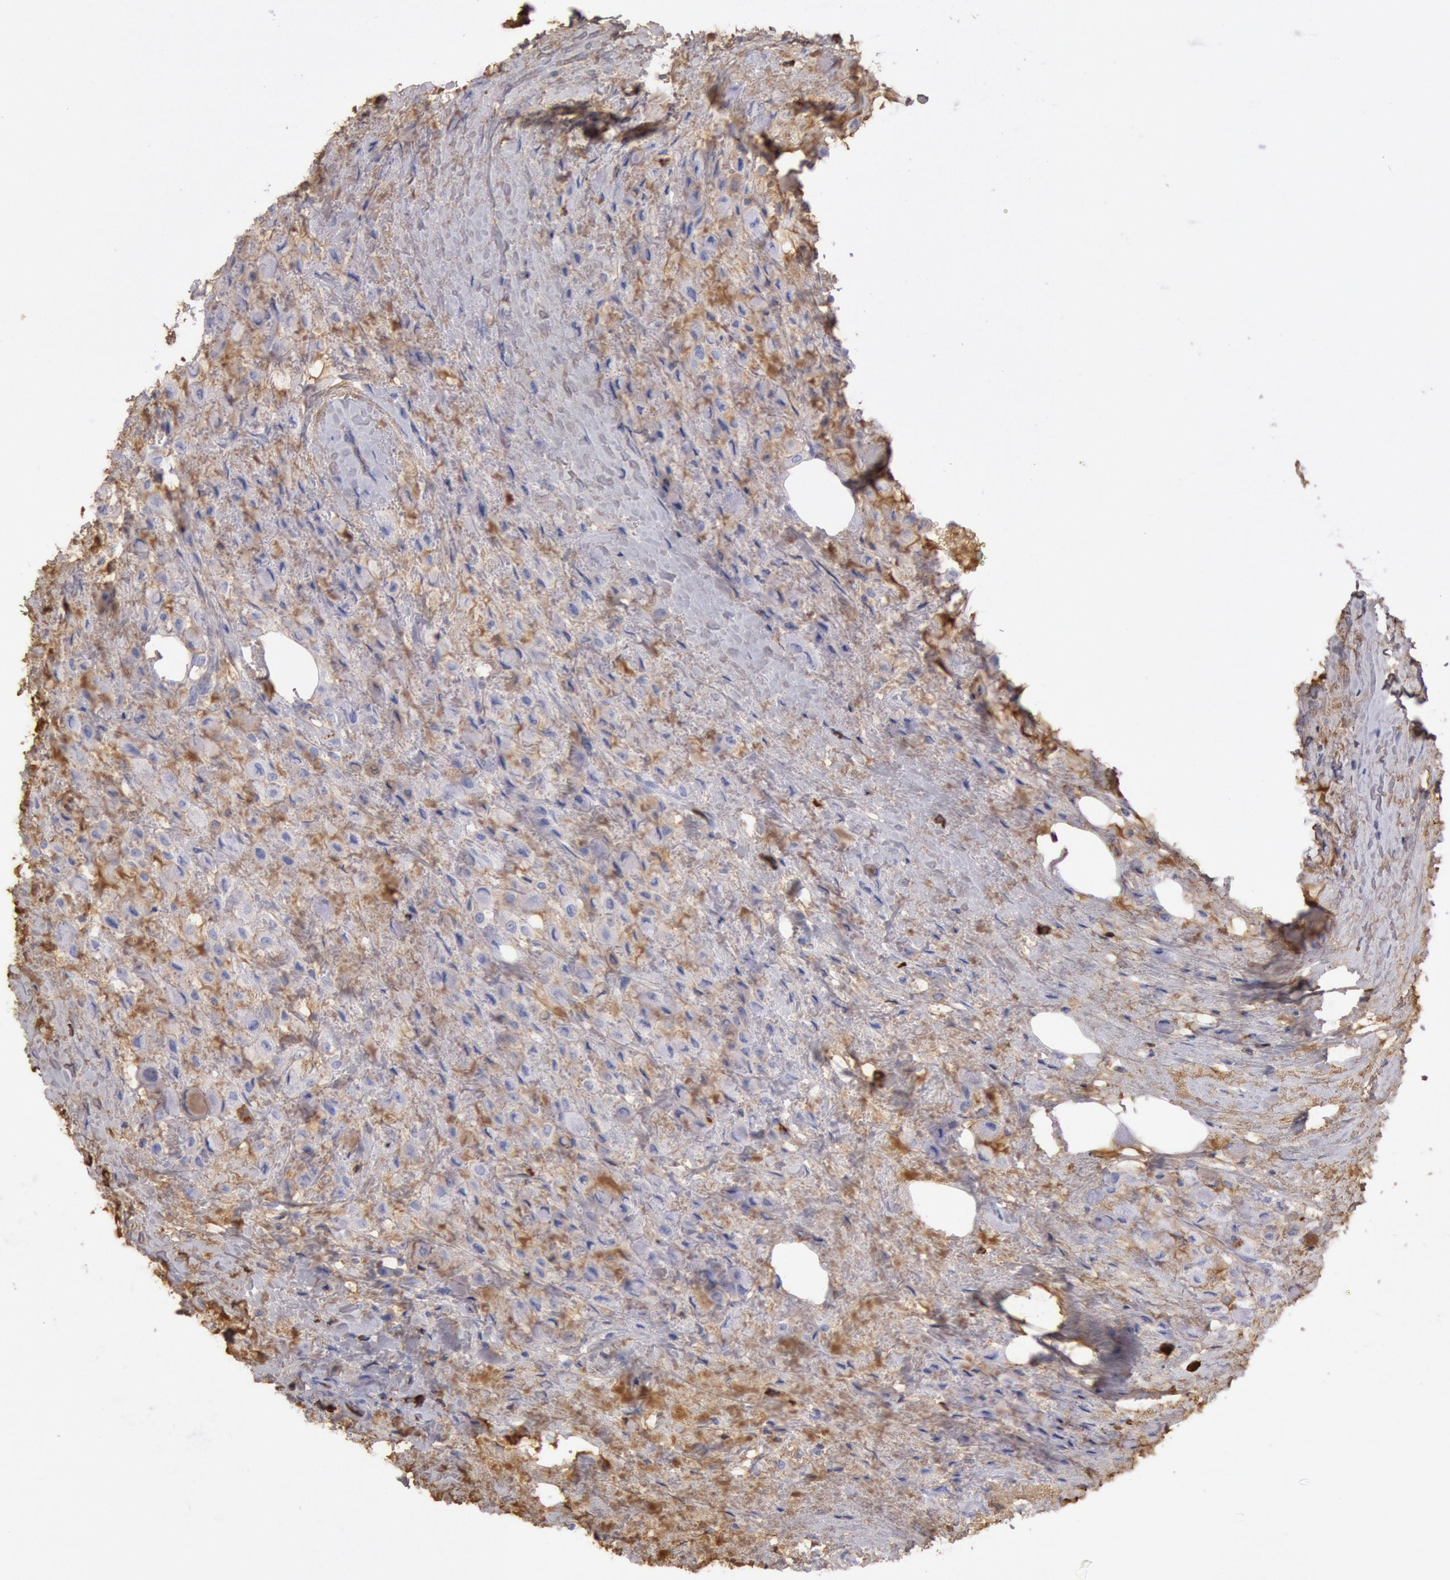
{"staining": {"intensity": "negative", "quantity": "none", "location": "none"}, "tissue": "breast cancer", "cell_type": "Tumor cells", "image_type": "cancer", "snomed": [{"axis": "morphology", "description": "Lobular carcinoma"}, {"axis": "topography", "description": "Breast"}], "caption": "The IHC micrograph has no significant expression in tumor cells of lobular carcinoma (breast) tissue.", "gene": "IGHA1", "patient": {"sex": "female", "age": 85}}